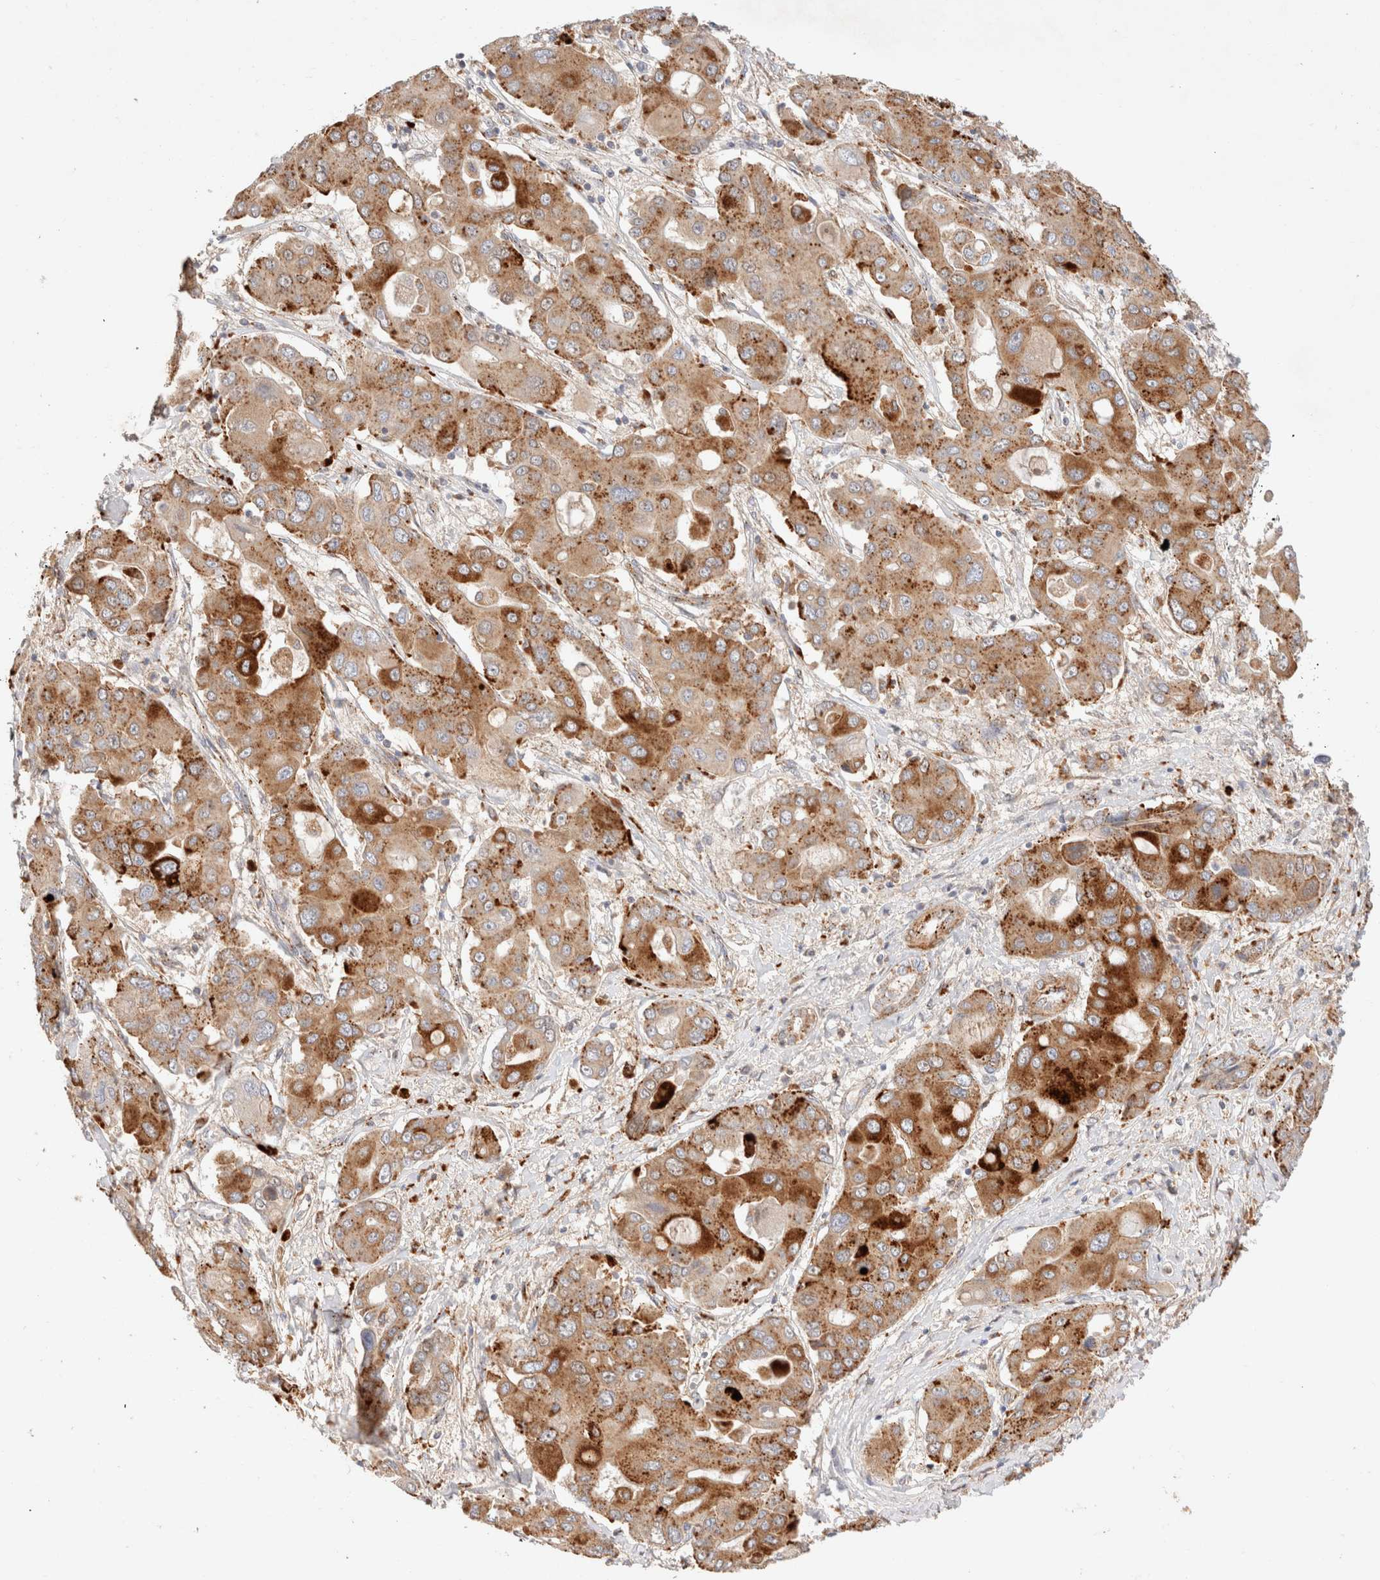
{"staining": {"intensity": "moderate", "quantity": ">75%", "location": "cytoplasmic/membranous"}, "tissue": "liver cancer", "cell_type": "Tumor cells", "image_type": "cancer", "snomed": [{"axis": "morphology", "description": "Cholangiocarcinoma"}, {"axis": "topography", "description": "Liver"}], "caption": "Immunohistochemistry image of cholangiocarcinoma (liver) stained for a protein (brown), which exhibits medium levels of moderate cytoplasmic/membranous positivity in about >75% of tumor cells.", "gene": "RABEPK", "patient": {"sex": "male", "age": 67}}